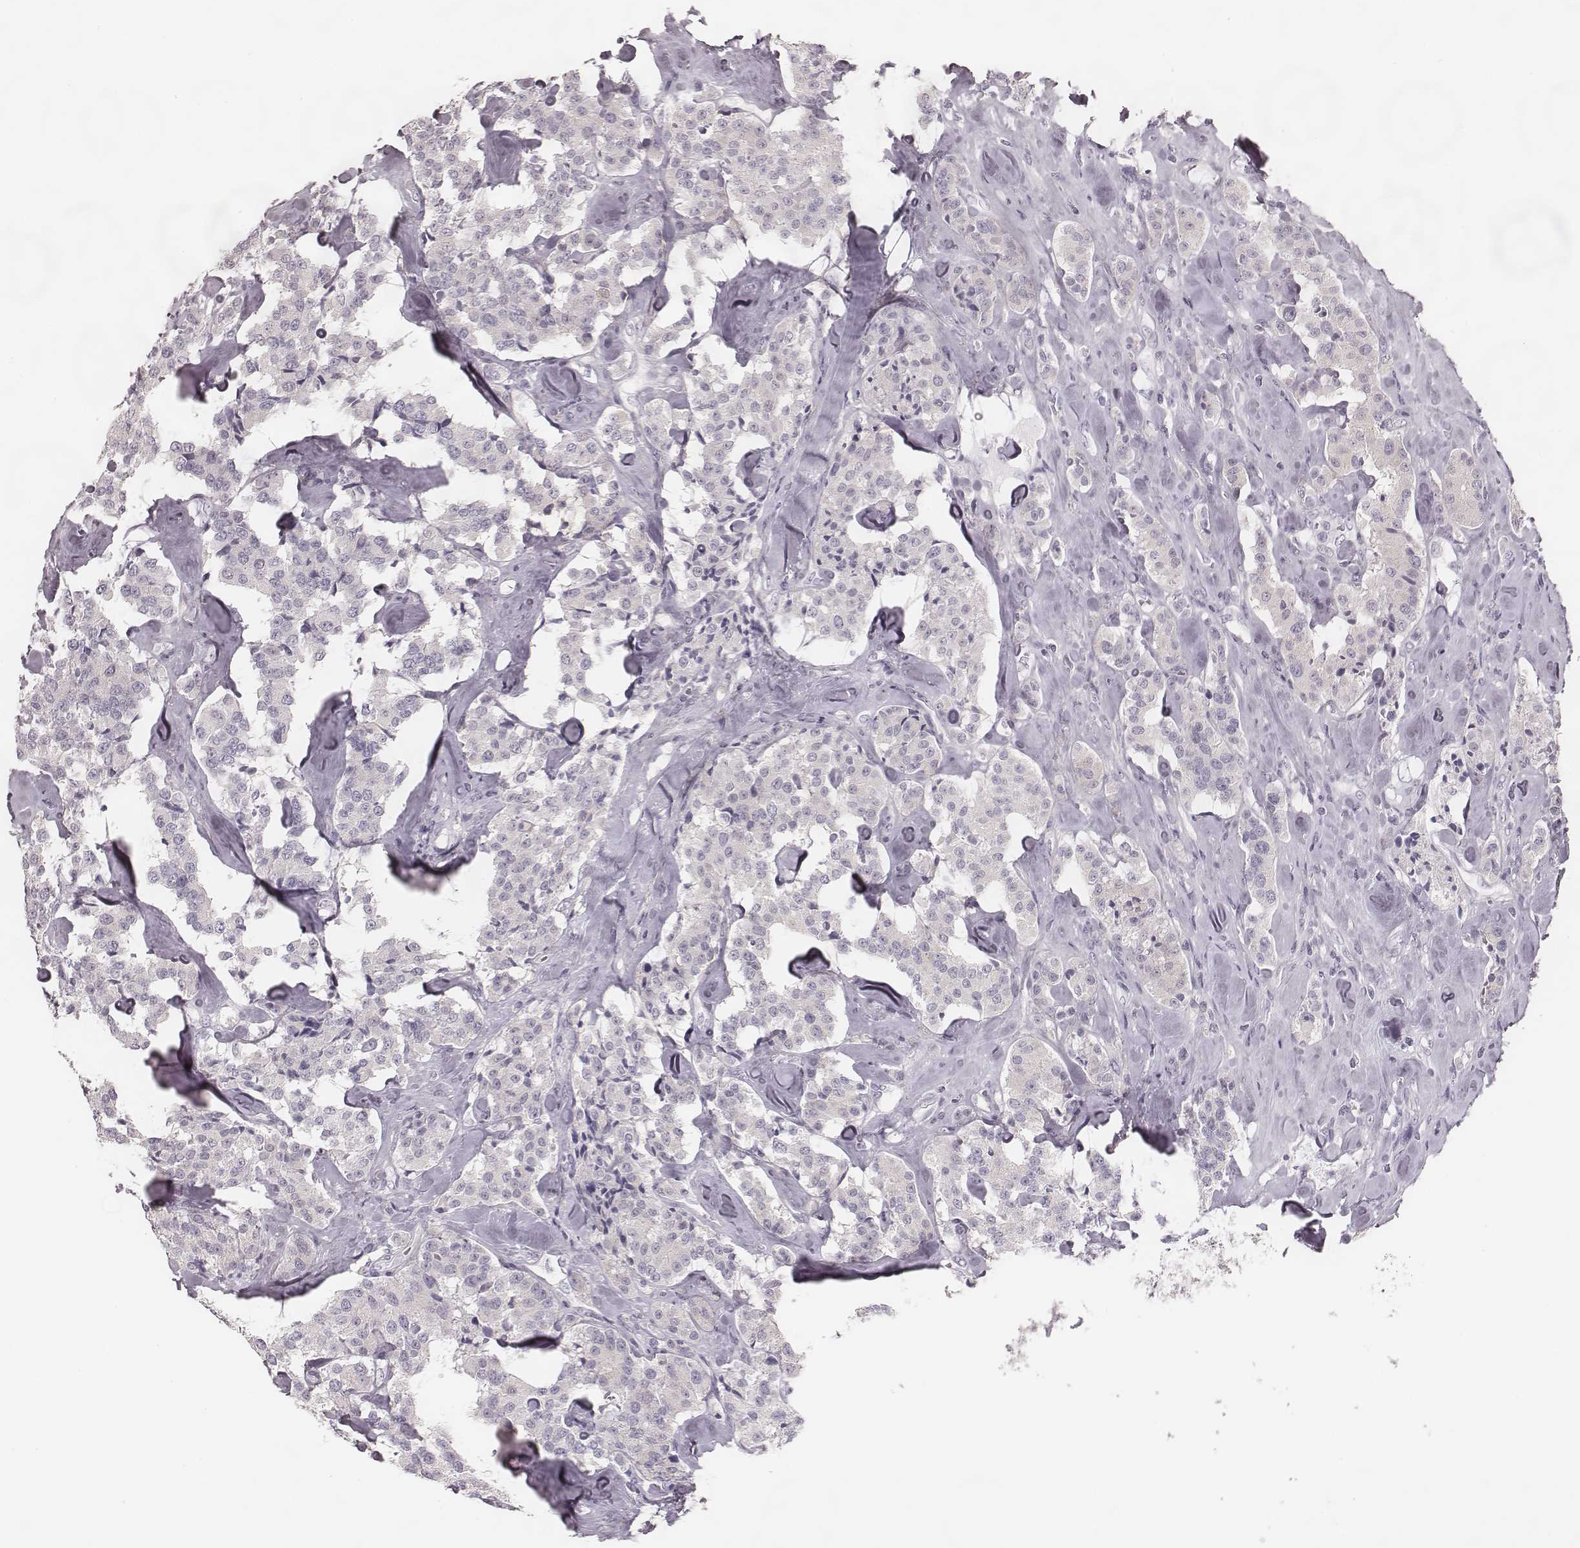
{"staining": {"intensity": "negative", "quantity": "none", "location": "none"}, "tissue": "carcinoid", "cell_type": "Tumor cells", "image_type": "cancer", "snomed": [{"axis": "morphology", "description": "Carcinoid, malignant, NOS"}, {"axis": "topography", "description": "Pancreas"}], "caption": "Human malignant carcinoid stained for a protein using immunohistochemistry (IHC) displays no expression in tumor cells.", "gene": "SPA17", "patient": {"sex": "male", "age": 41}}